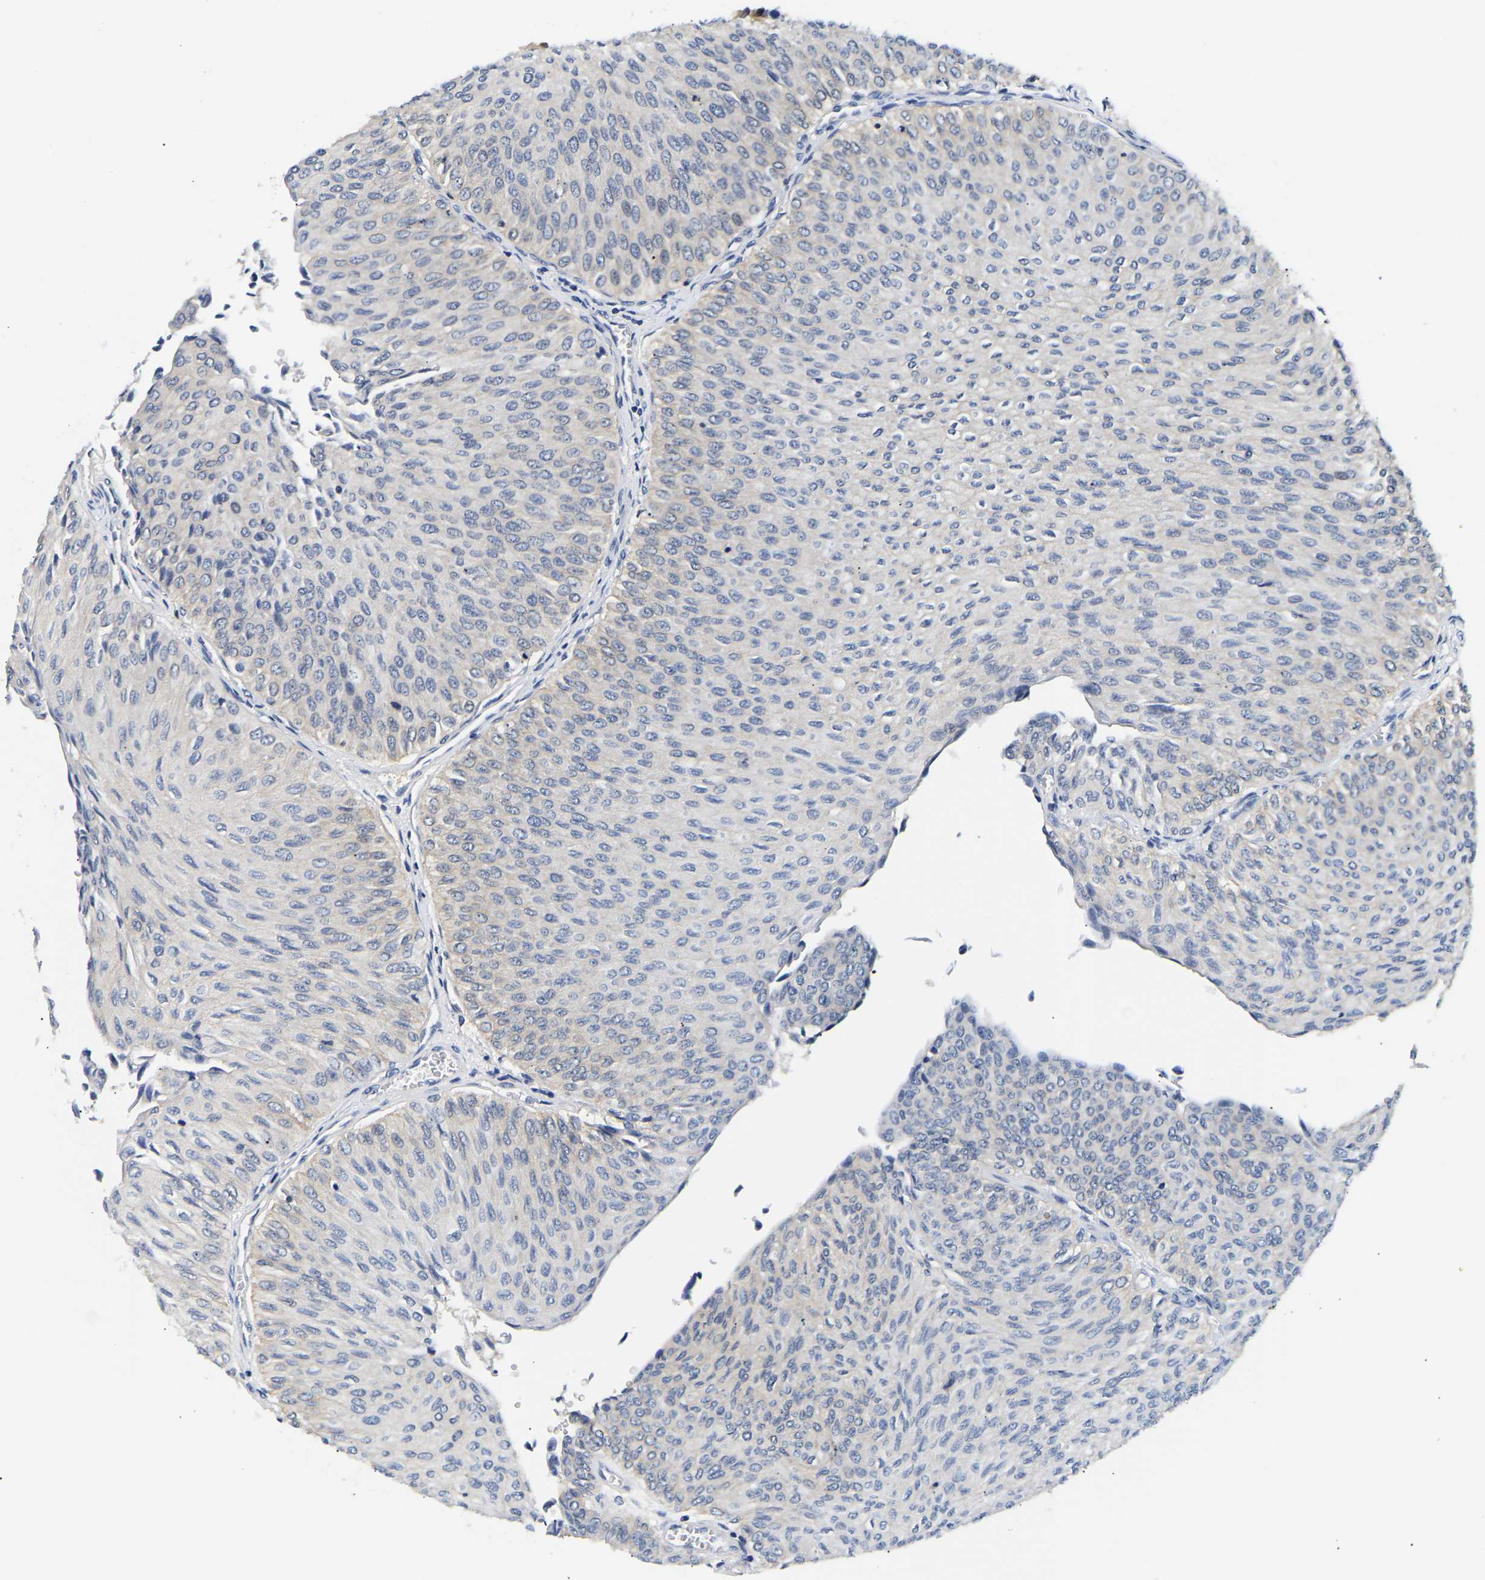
{"staining": {"intensity": "negative", "quantity": "none", "location": "none"}, "tissue": "urothelial cancer", "cell_type": "Tumor cells", "image_type": "cancer", "snomed": [{"axis": "morphology", "description": "Urothelial carcinoma, Low grade"}, {"axis": "topography", "description": "Urinary bladder"}], "caption": "Immunohistochemistry micrograph of neoplastic tissue: urothelial cancer stained with DAB (3,3'-diaminobenzidine) displays no significant protein positivity in tumor cells.", "gene": "UCHL3", "patient": {"sex": "male", "age": 78}}